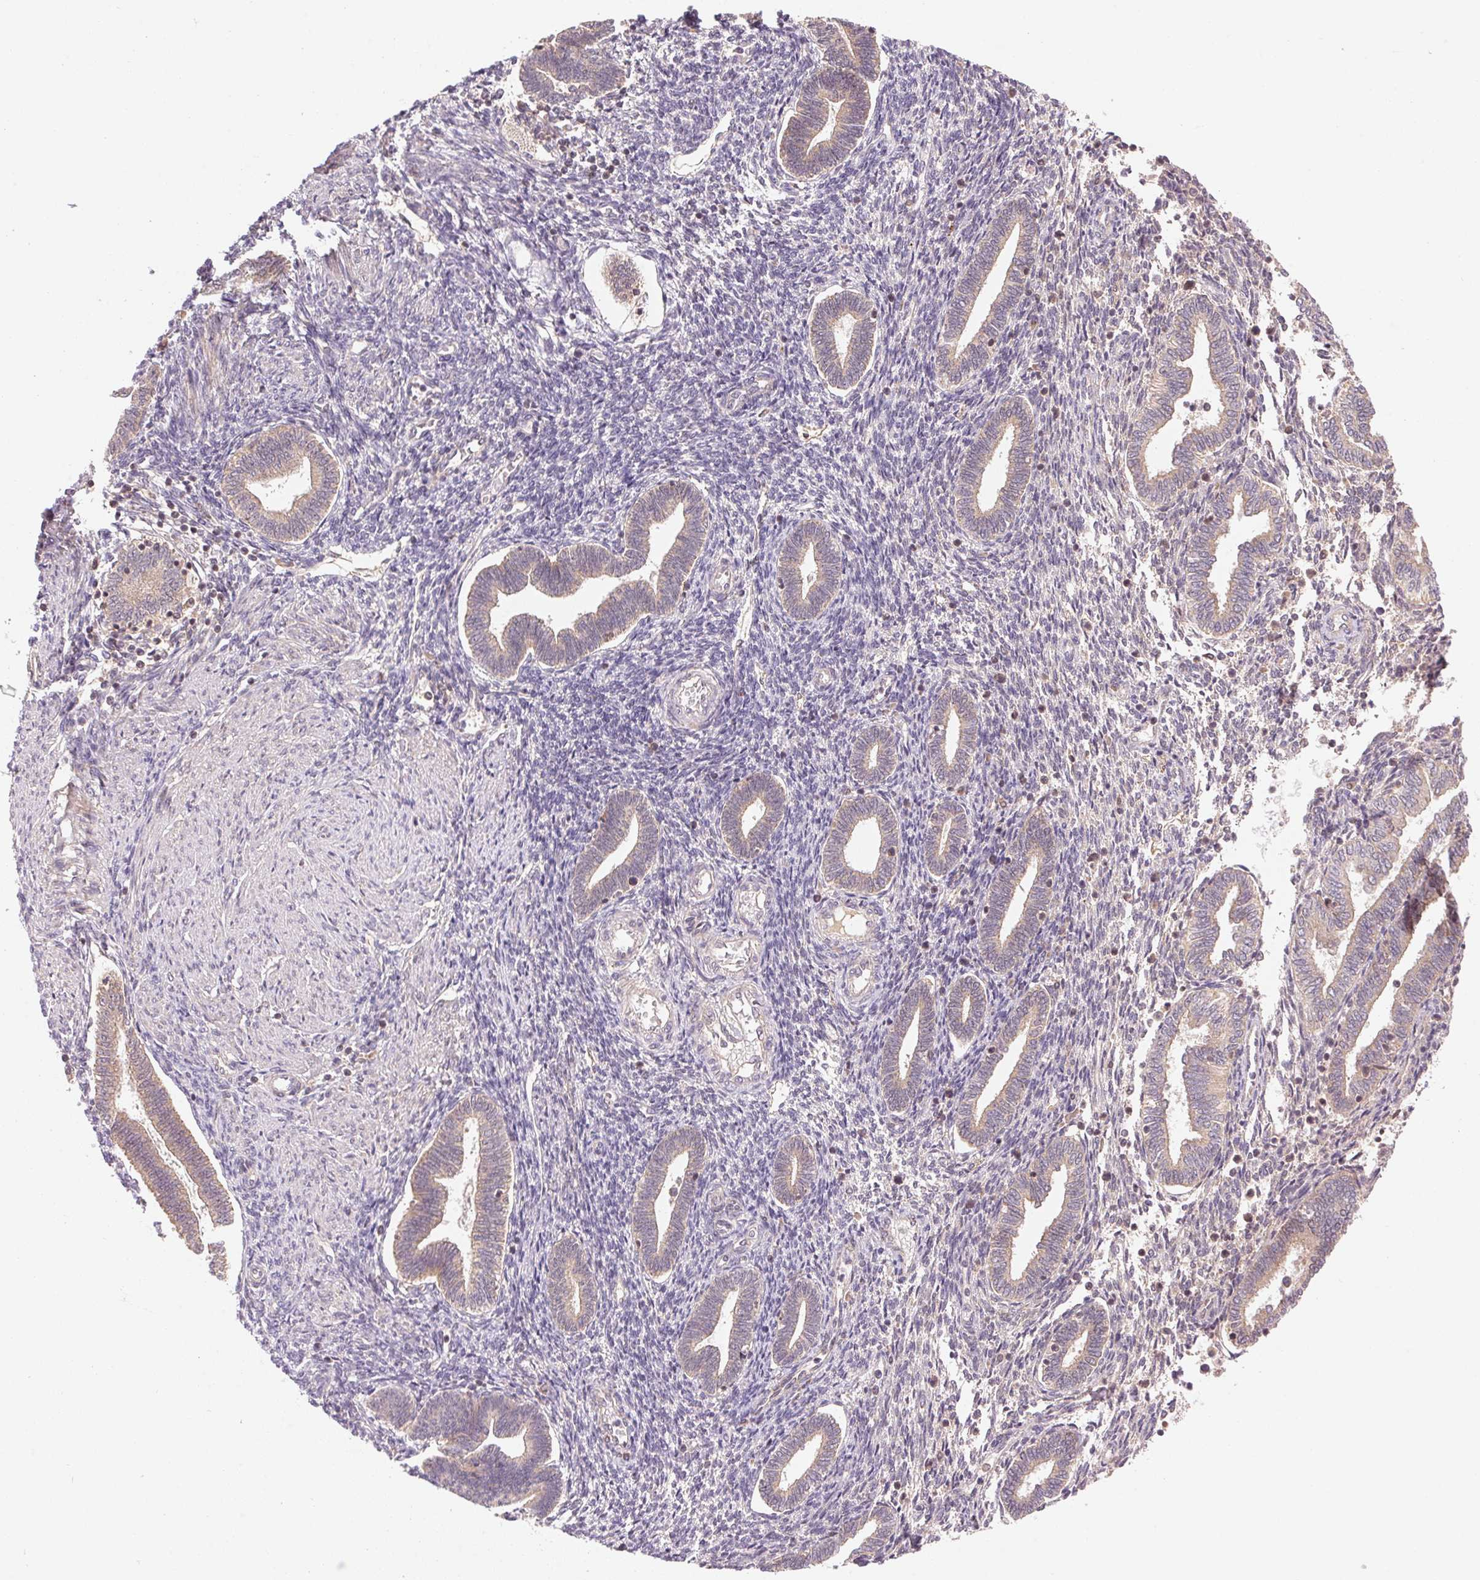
{"staining": {"intensity": "negative", "quantity": "none", "location": "none"}, "tissue": "endometrium", "cell_type": "Cells in endometrial stroma", "image_type": "normal", "snomed": [{"axis": "morphology", "description": "Normal tissue, NOS"}, {"axis": "topography", "description": "Endometrium"}], "caption": "Immunohistochemistry (IHC) histopathology image of benign endometrium stained for a protein (brown), which exhibits no positivity in cells in endometrial stroma.", "gene": "BNIP5", "patient": {"sex": "female", "age": 42}}